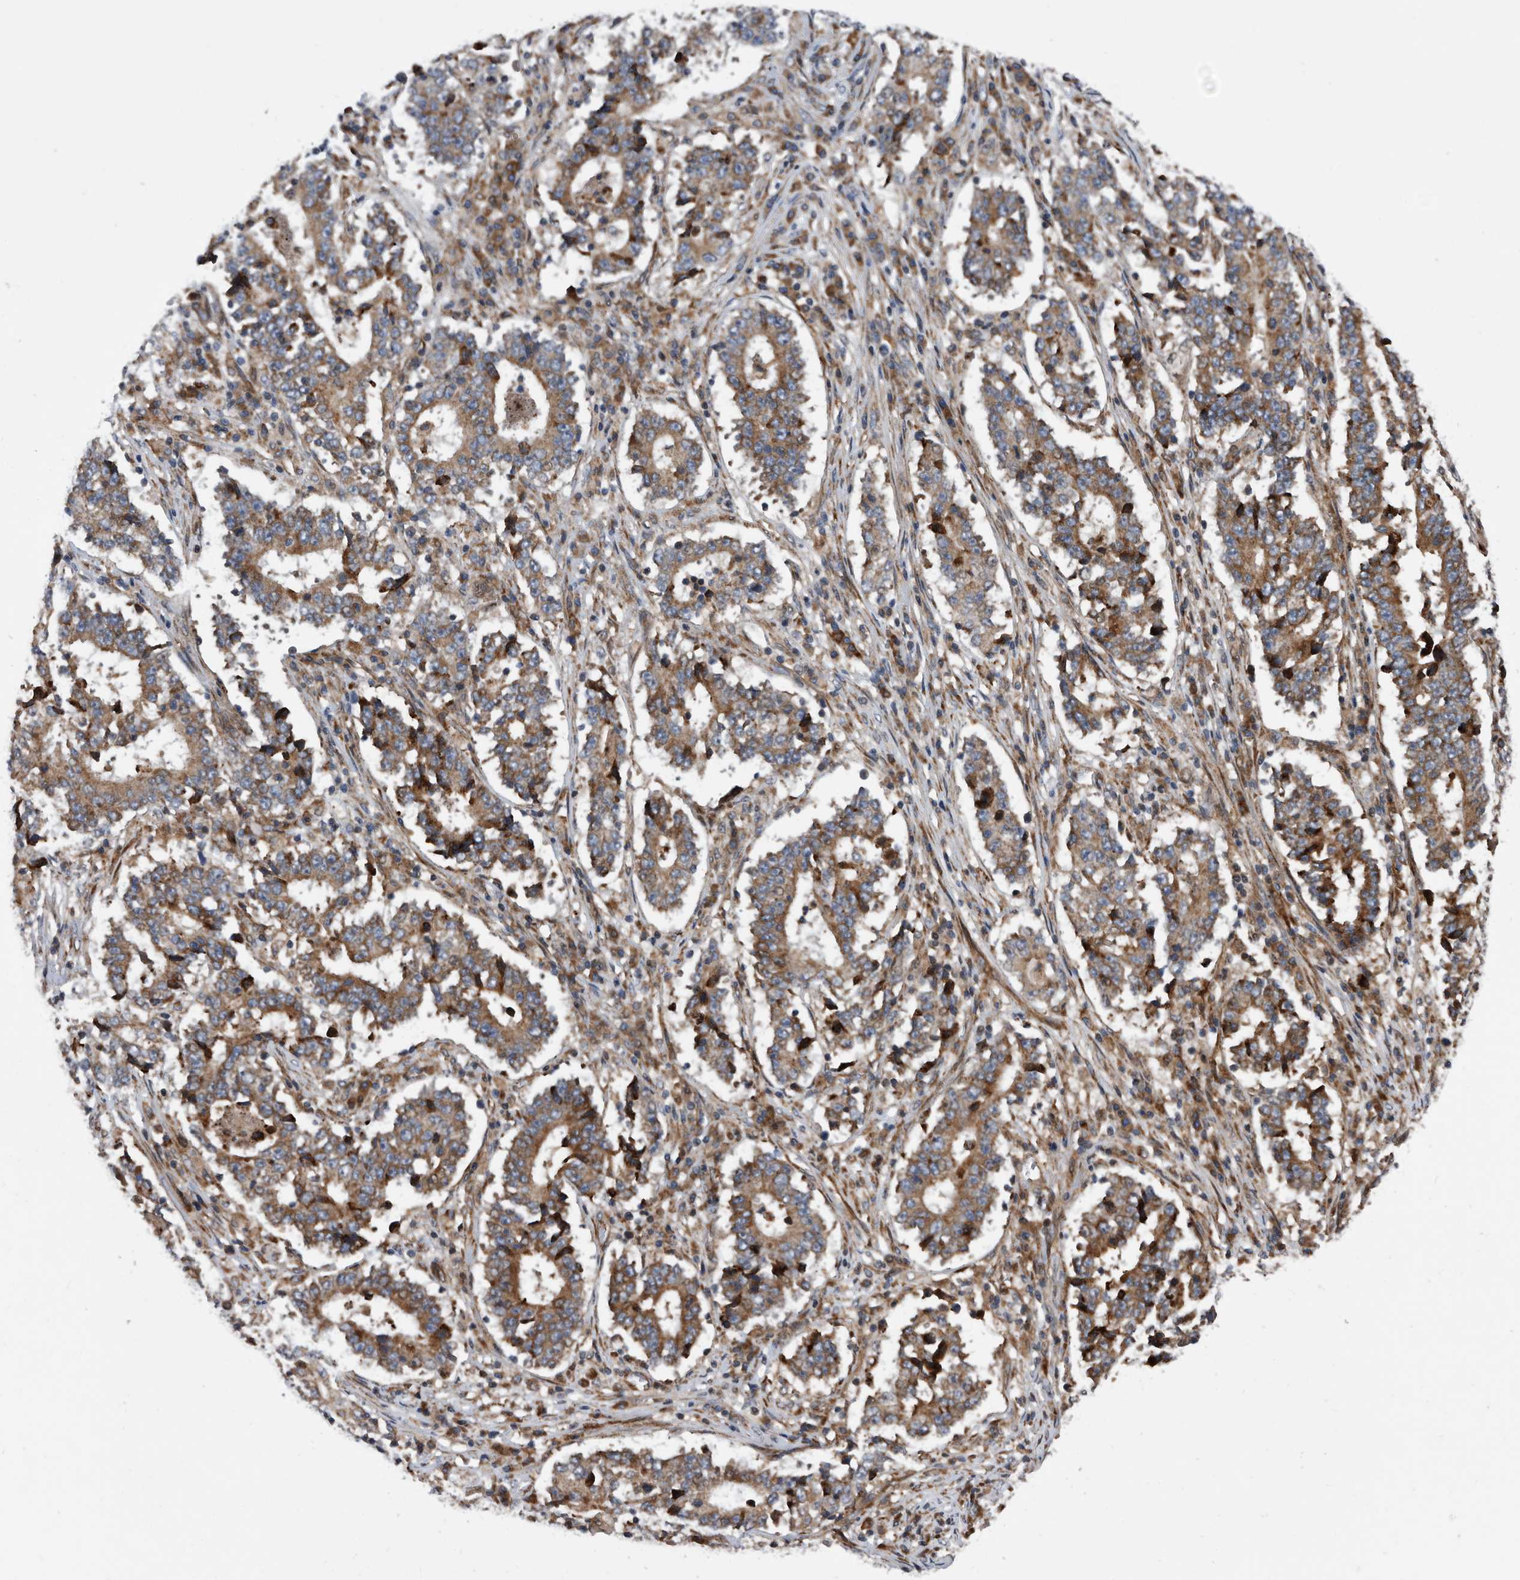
{"staining": {"intensity": "moderate", "quantity": ">75%", "location": "cytoplasmic/membranous"}, "tissue": "stomach cancer", "cell_type": "Tumor cells", "image_type": "cancer", "snomed": [{"axis": "morphology", "description": "Adenocarcinoma, NOS"}, {"axis": "topography", "description": "Stomach"}], "caption": "This is a histology image of IHC staining of stomach adenocarcinoma, which shows moderate expression in the cytoplasmic/membranous of tumor cells.", "gene": "SERINC2", "patient": {"sex": "male", "age": 59}}